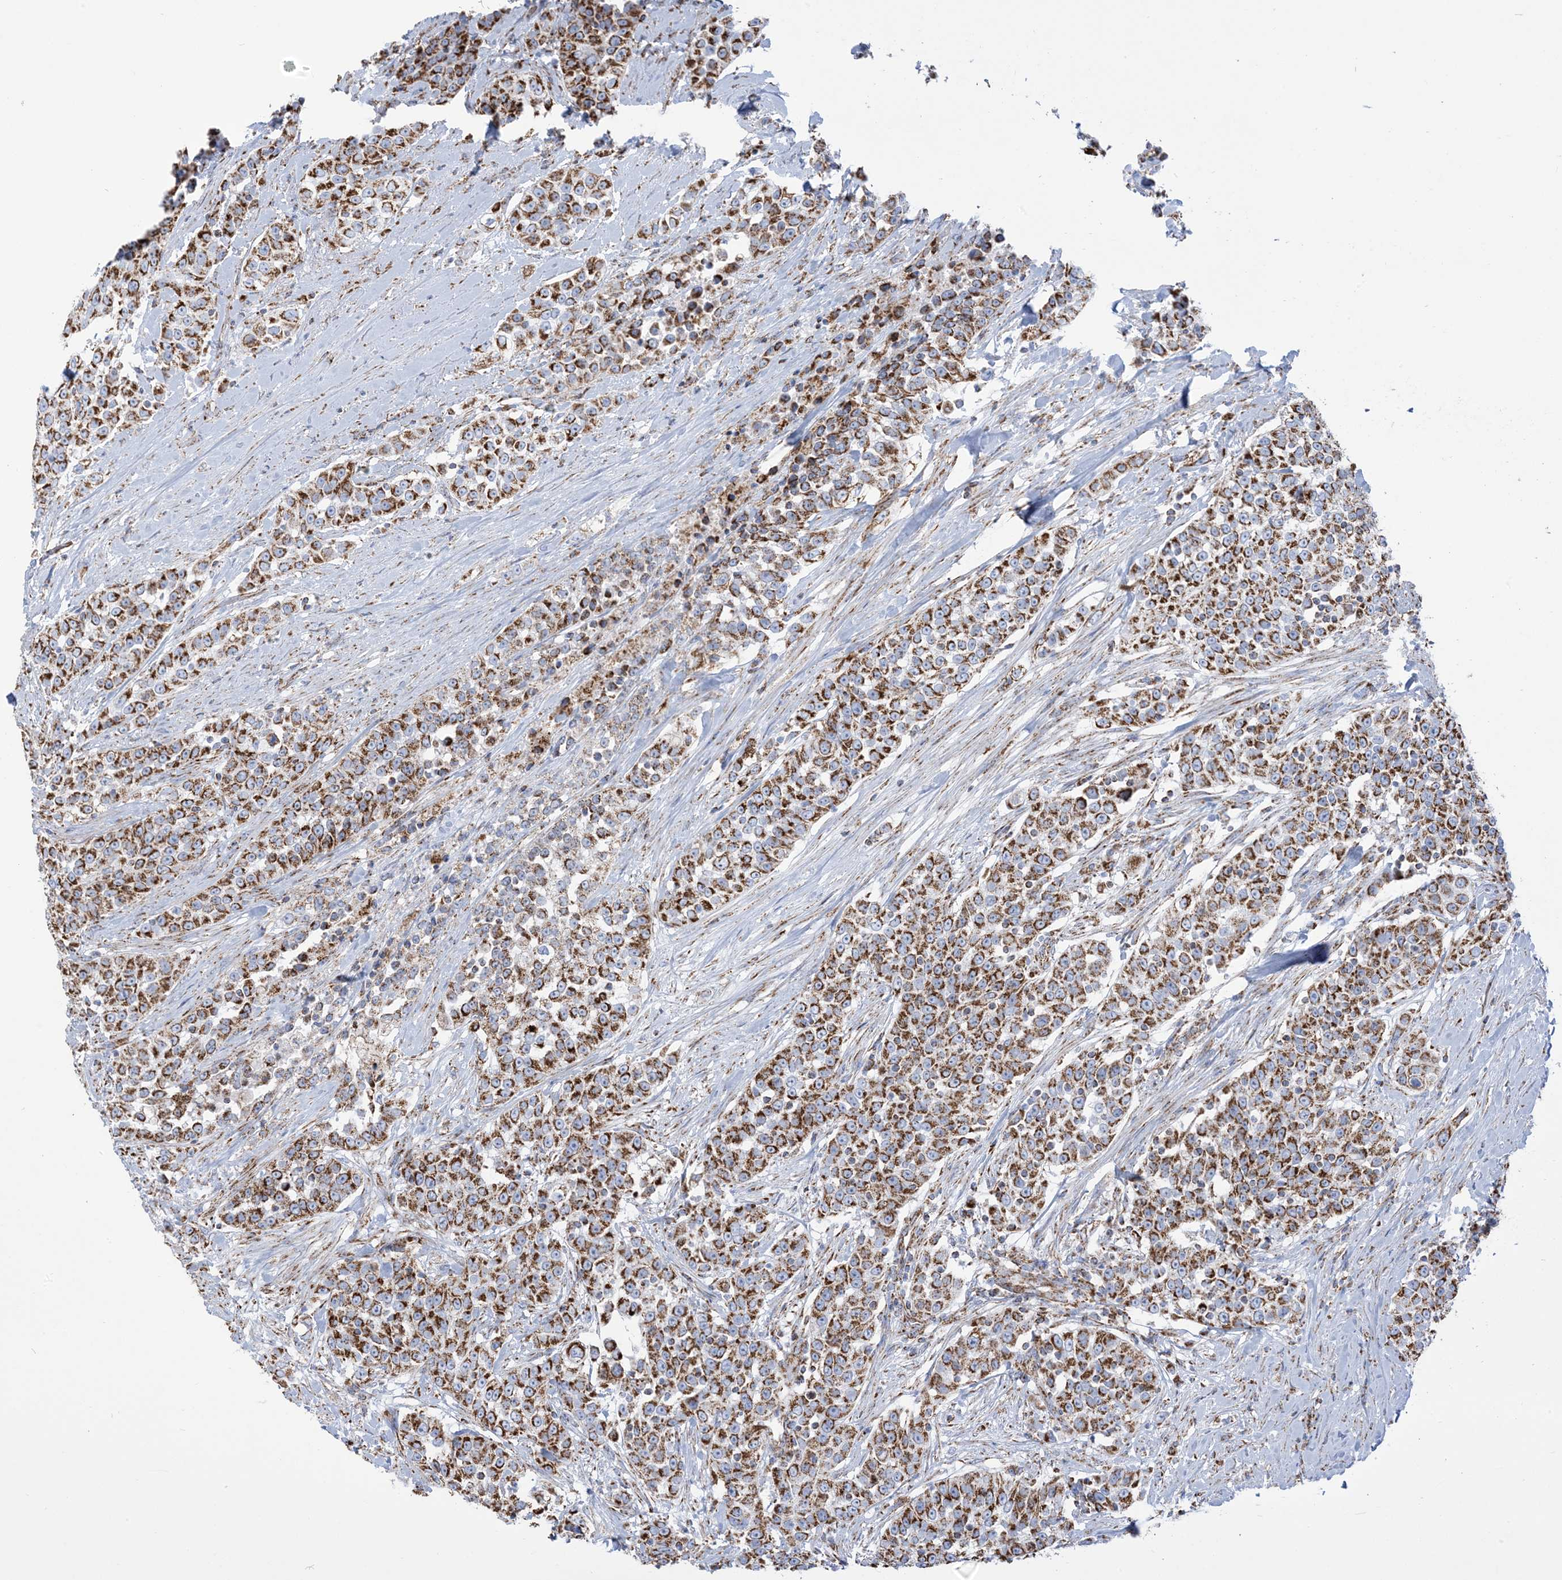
{"staining": {"intensity": "moderate", "quantity": ">75%", "location": "cytoplasmic/membranous"}, "tissue": "urothelial cancer", "cell_type": "Tumor cells", "image_type": "cancer", "snomed": [{"axis": "morphology", "description": "Urothelial carcinoma, High grade"}, {"axis": "topography", "description": "Urinary bladder"}], "caption": "An image of human urothelial cancer stained for a protein demonstrates moderate cytoplasmic/membranous brown staining in tumor cells. (Brightfield microscopy of DAB IHC at high magnification).", "gene": "SAMM50", "patient": {"sex": "female", "age": 80}}